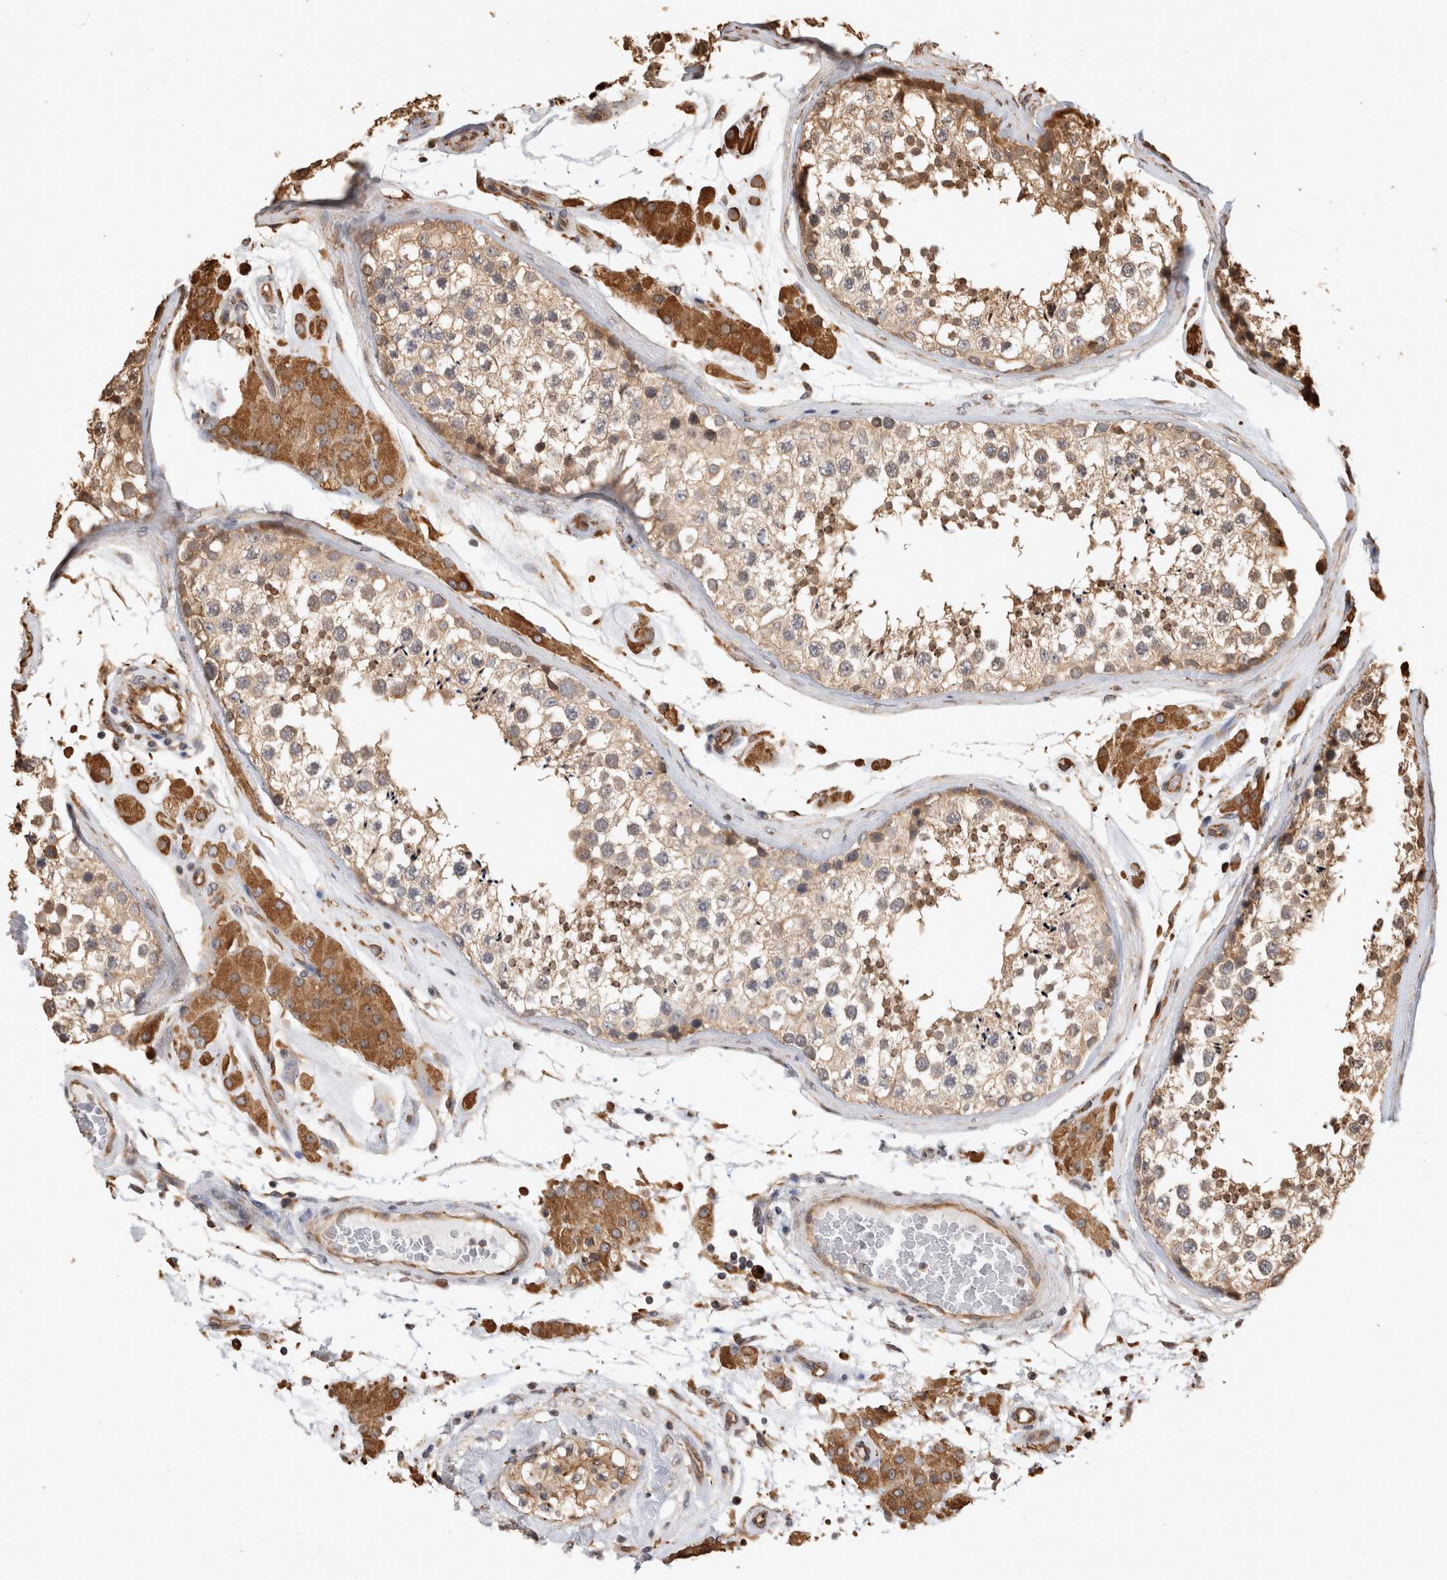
{"staining": {"intensity": "weak", "quantity": "25%-75%", "location": "cytoplasmic/membranous"}, "tissue": "testis", "cell_type": "Cells in seminiferous ducts", "image_type": "normal", "snomed": [{"axis": "morphology", "description": "Normal tissue, NOS"}, {"axis": "topography", "description": "Testis"}], "caption": "Protein positivity by immunohistochemistry (IHC) exhibits weak cytoplasmic/membranous staining in about 25%-75% of cells in seminiferous ducts in unremarkable testis.", "gene": "CLIP1", "patient": {"sex": "male", "age": 46}}